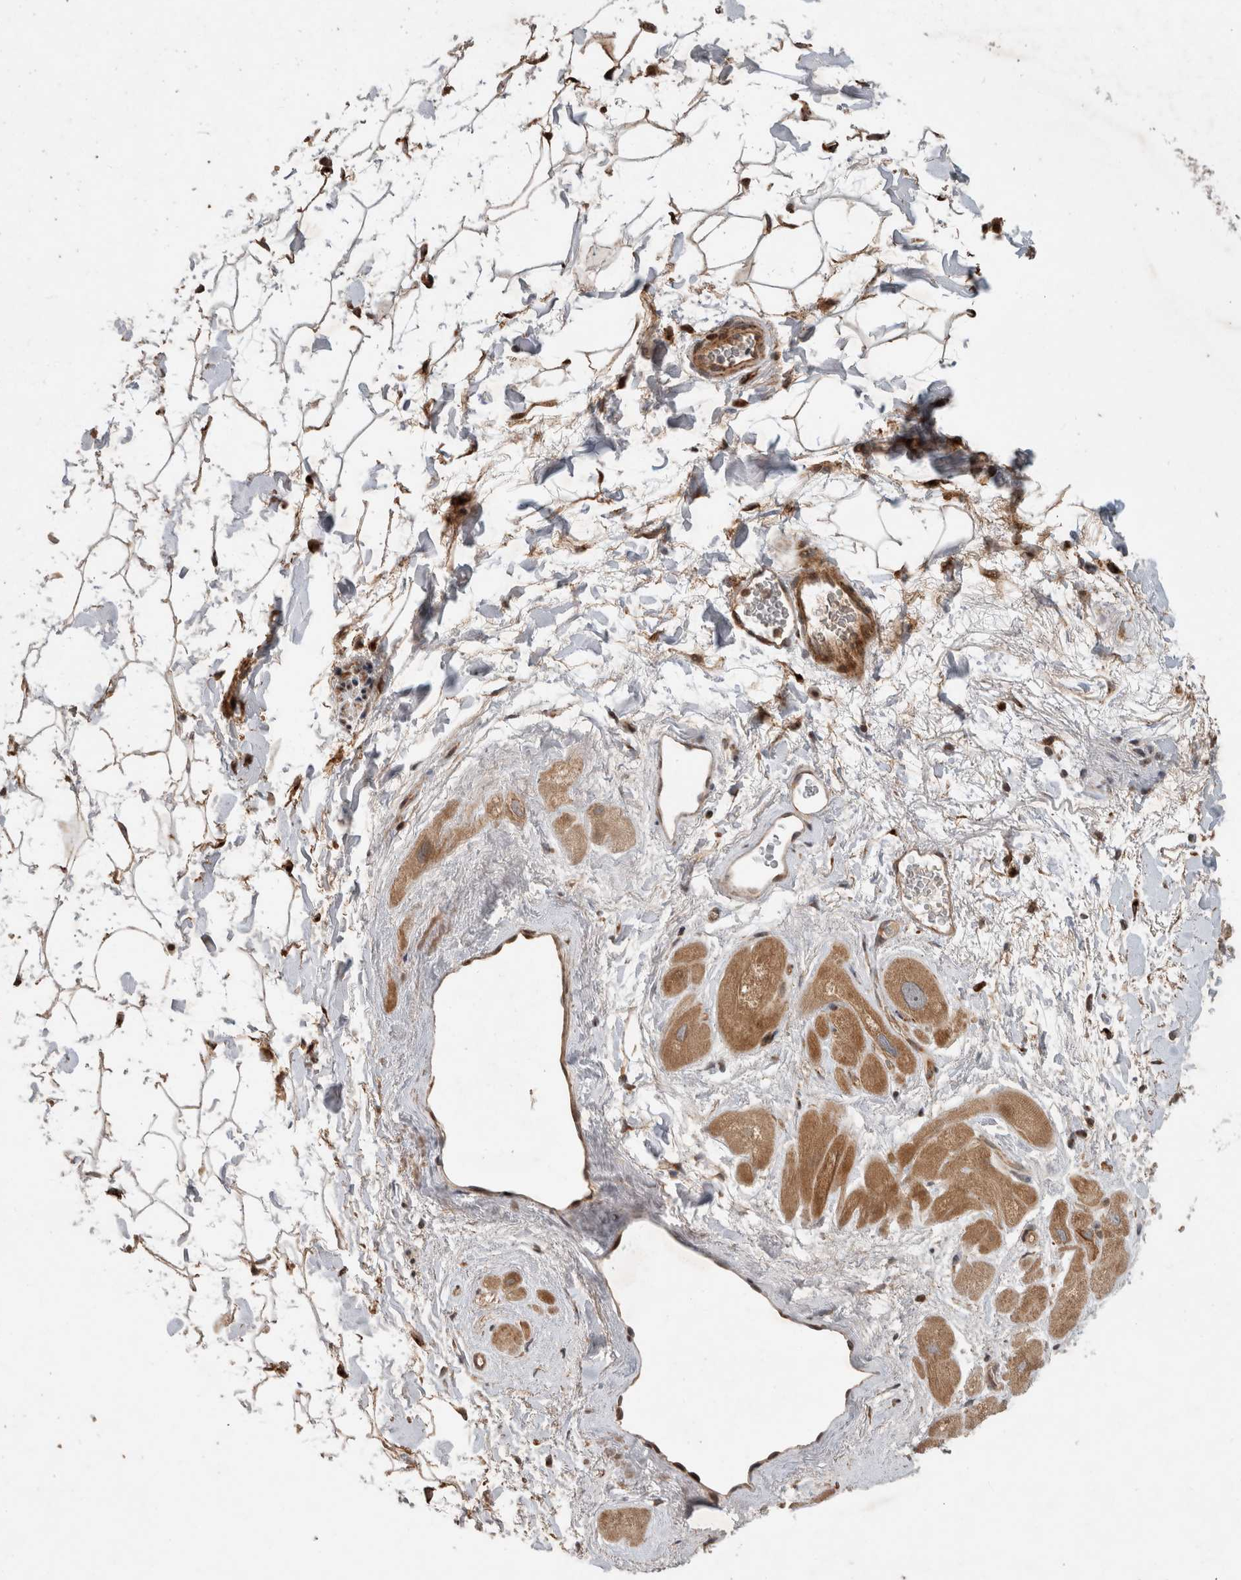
{"staining": {"intensity": "moderate", "quantity": ">75%", "location": "cytoplasmic/membranous"}, "tissue": "heart muscle", "cell_type": "Cardiomyocytes", "image_type": "normal", "snomed": [{"axis": "morphology", "description": "Normal tissue, NOS"}, {"axis": "topography", "description": "Heart"}], "caption": "This is an image of immunohistochemistry (IHC) staining of benign heart muscle, which shows moderate positivity in the cytoplasmic/membranous of cardiomyocytes.", "gene": "INSRR", "patient": {"sex": "male", "age": 49}}